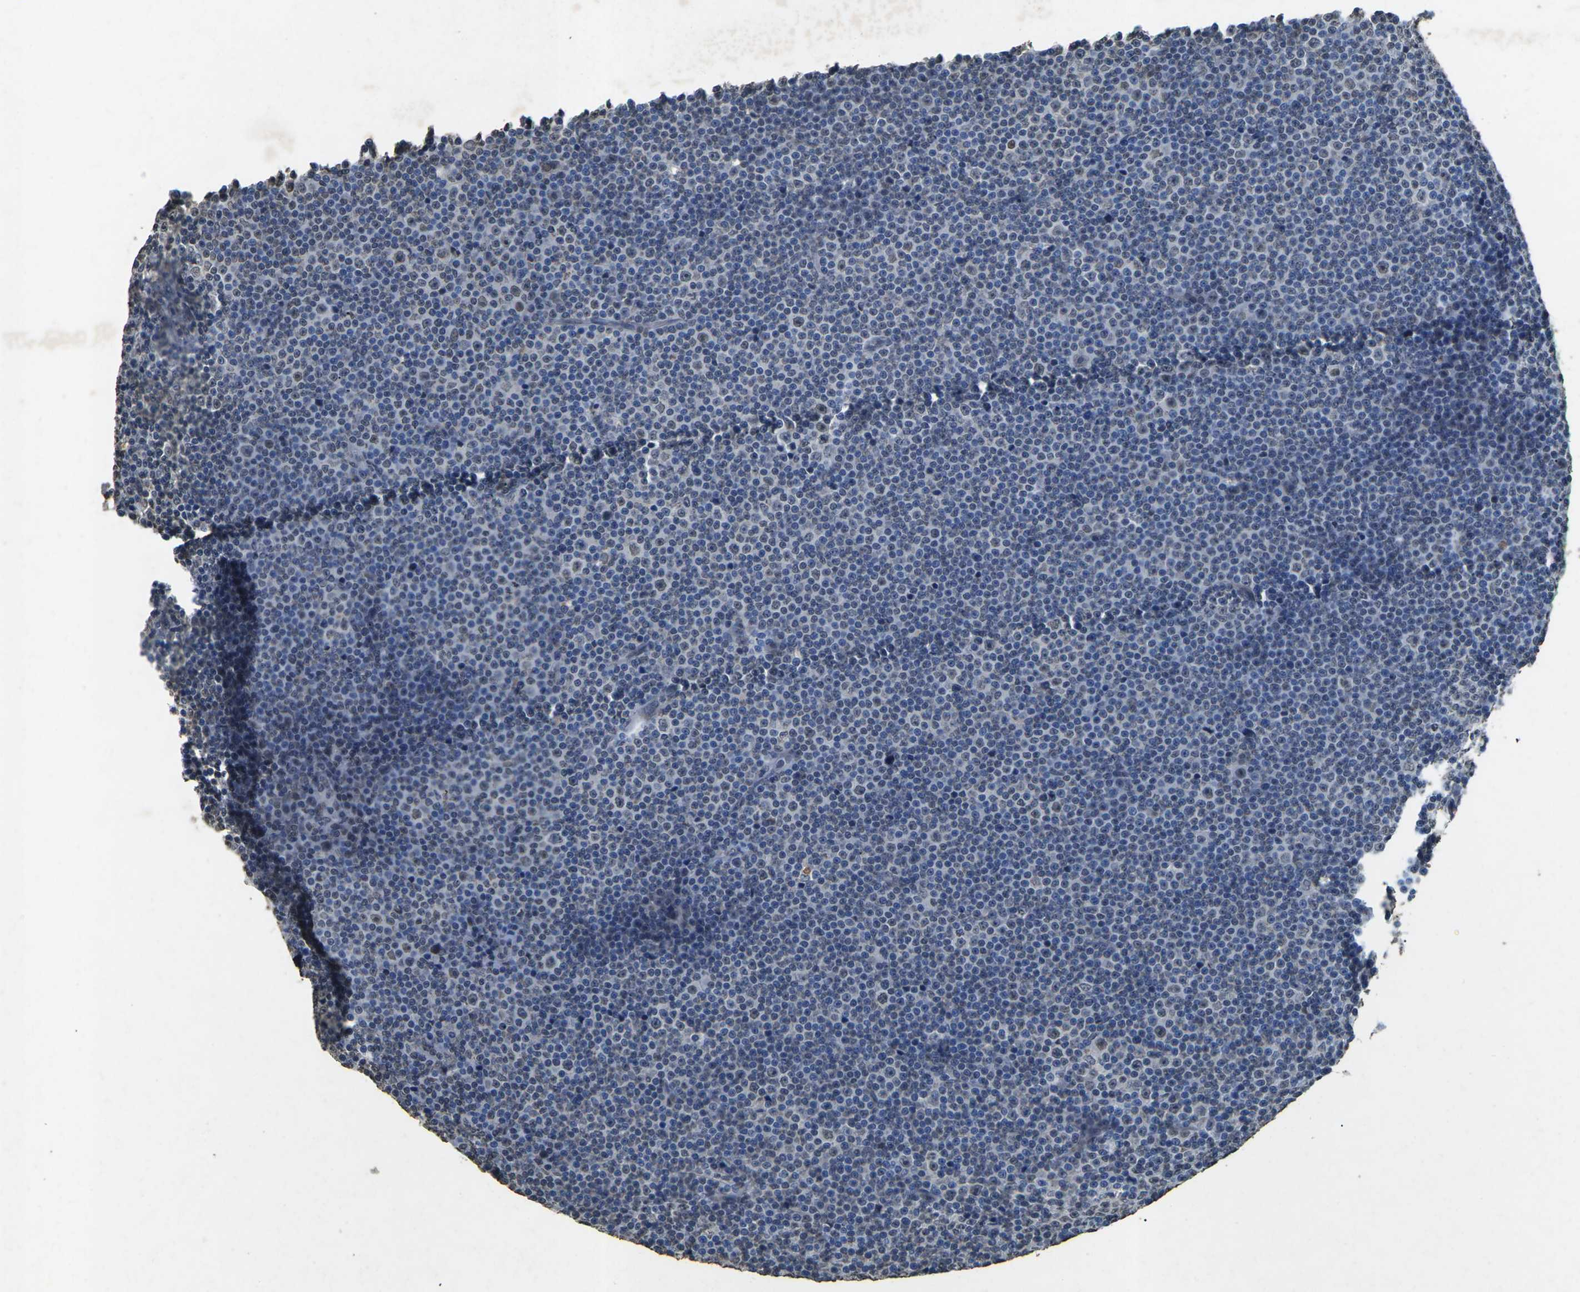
{"staining": {"intensity": "negative", "quantity": "none", "location": "none"}, "tissue": "lymphoma", "cell_type": "Tumor cells", "image_type": "cancer", "snomed": [{"axis": "morphology", "description": "Malignant lymphoma, non-Hodgkin's type, Low grade"}, {"axis": "topography", "description": "Lymph node"}], "caption": "Lymphoma was stained to show a protein in brown. There is no significant expression in tumor cells.", "gene": "SCNN1B", "patient": {"sex": "female", "age": 67}}